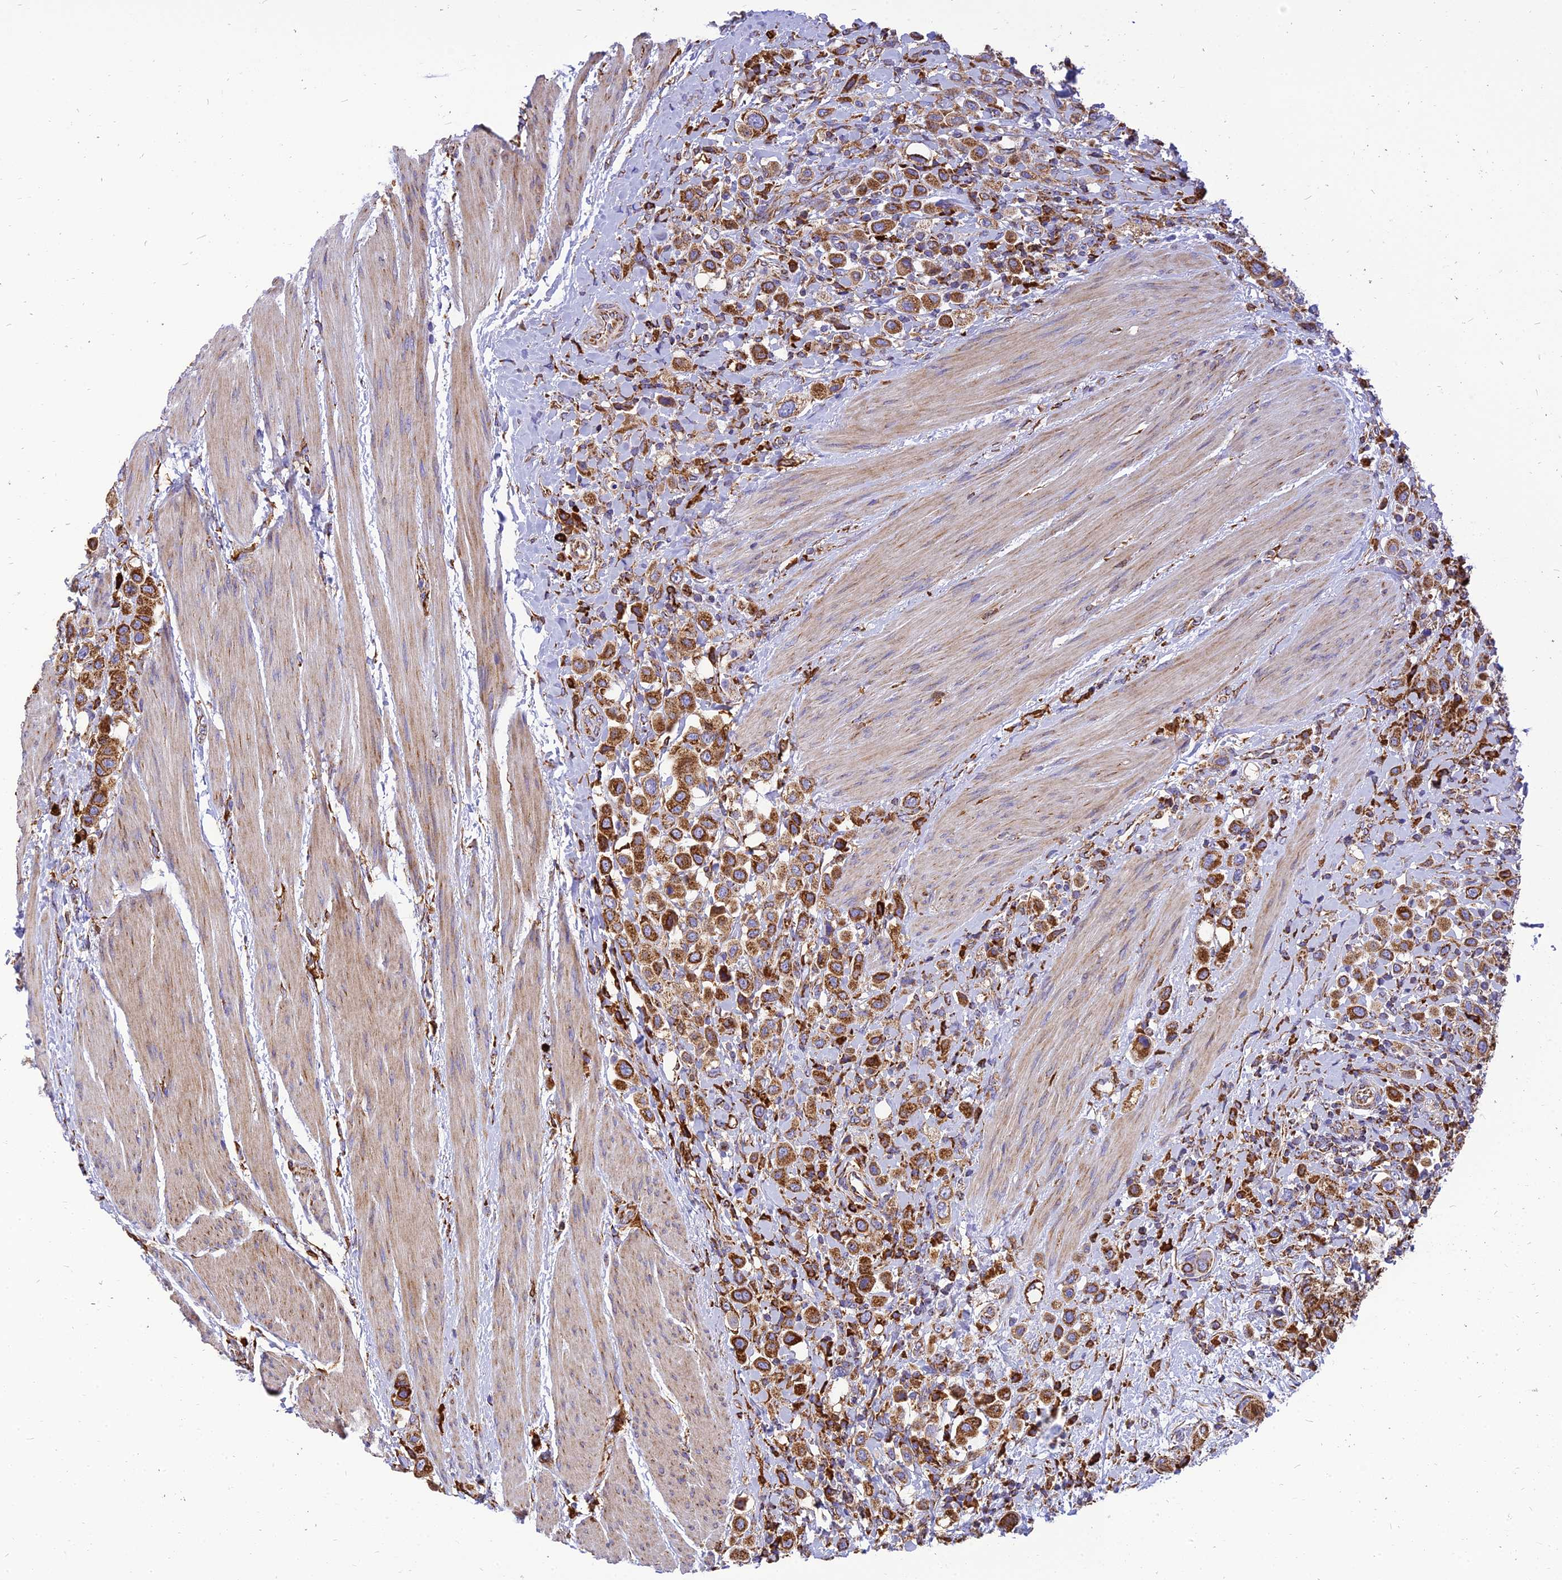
{"staining": {"intensity": "strong", "quantity": ">75%", "location": "cytoplasmic/membranous"}, "tissue": "urothelial cancer", "cell_type": "Tumor cells", "image_type": "cancer", "snomed": [{"axis": "morphology", "description": "Urothelial carcinoma, High grade"}, {"axis": "topography", "description": "Urinary bladder"}], "caption": "Immunohistochemical staining of human urothelial cancer displays strong cytoplasmic/membranous protein staining in about >75% of tumor cells. The staining was performed using DAB, with brown indicating positive protein expression. Nuclei are stained blue with hematoxylin.", "gene": "THUMPD2", "patient": {"sex": "male", "age": 50}}